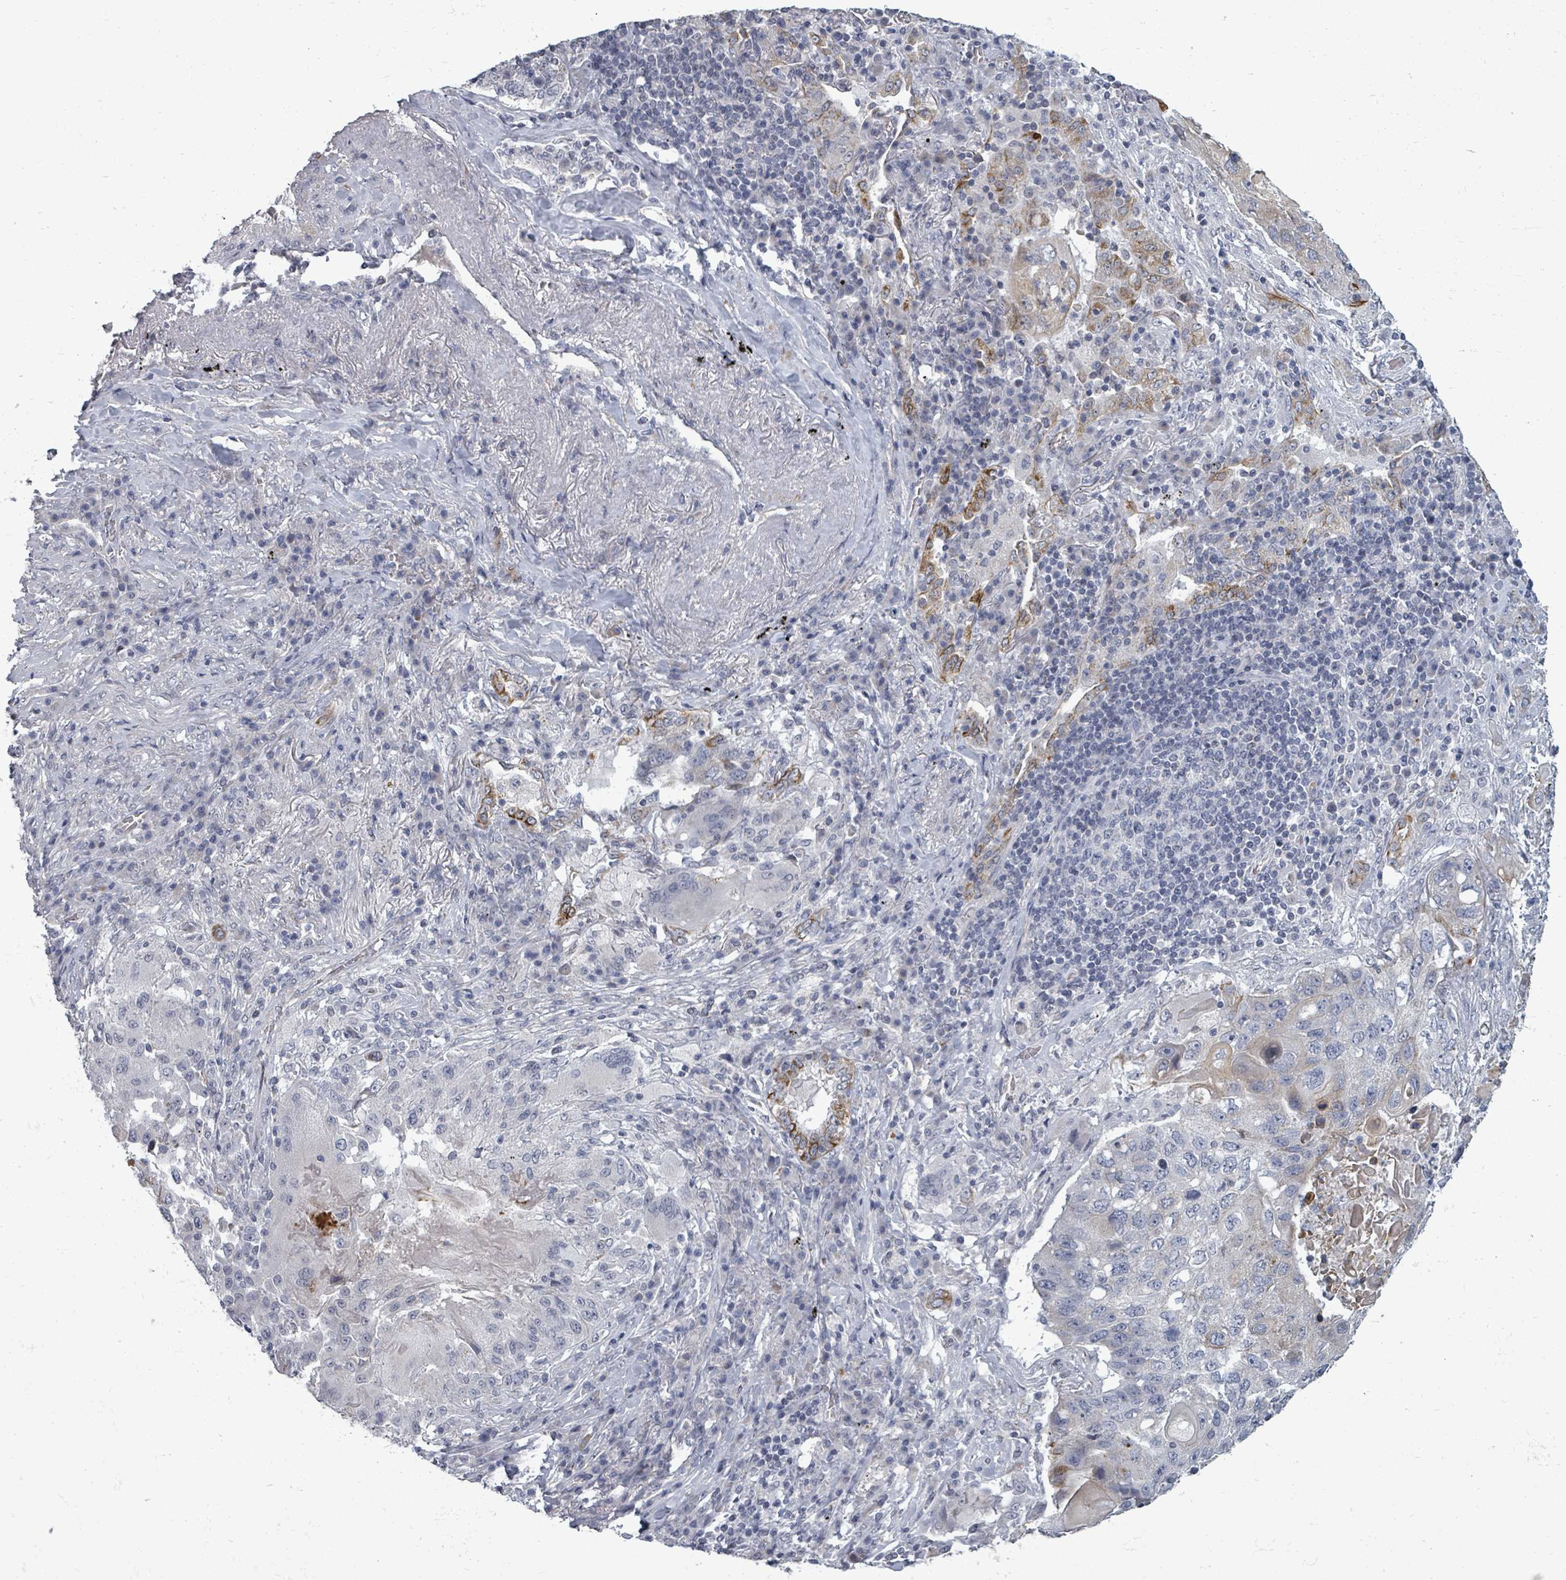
{"staining": {"intensity": "negative", "quantity": "none", "location": "none"}, "tissue": "lung cancer", "cell_type": "Tumor cells", "image_type": "cancer", "snomed": [{"axis": "morphology", "description": "Squamous cell carcinoma, NOS"}, {"axis": "topography", "description": "Lung"}], "caption": "This is a histopathology image of immunohistochemistry staining of lung cancer, which shows no positivity in tumor cells. (Immunohistochemistry (ihc), brightfield microscopy, high magnification).", "gene": "PTPN20", "patient": {"sex": "female", "age": 63}}